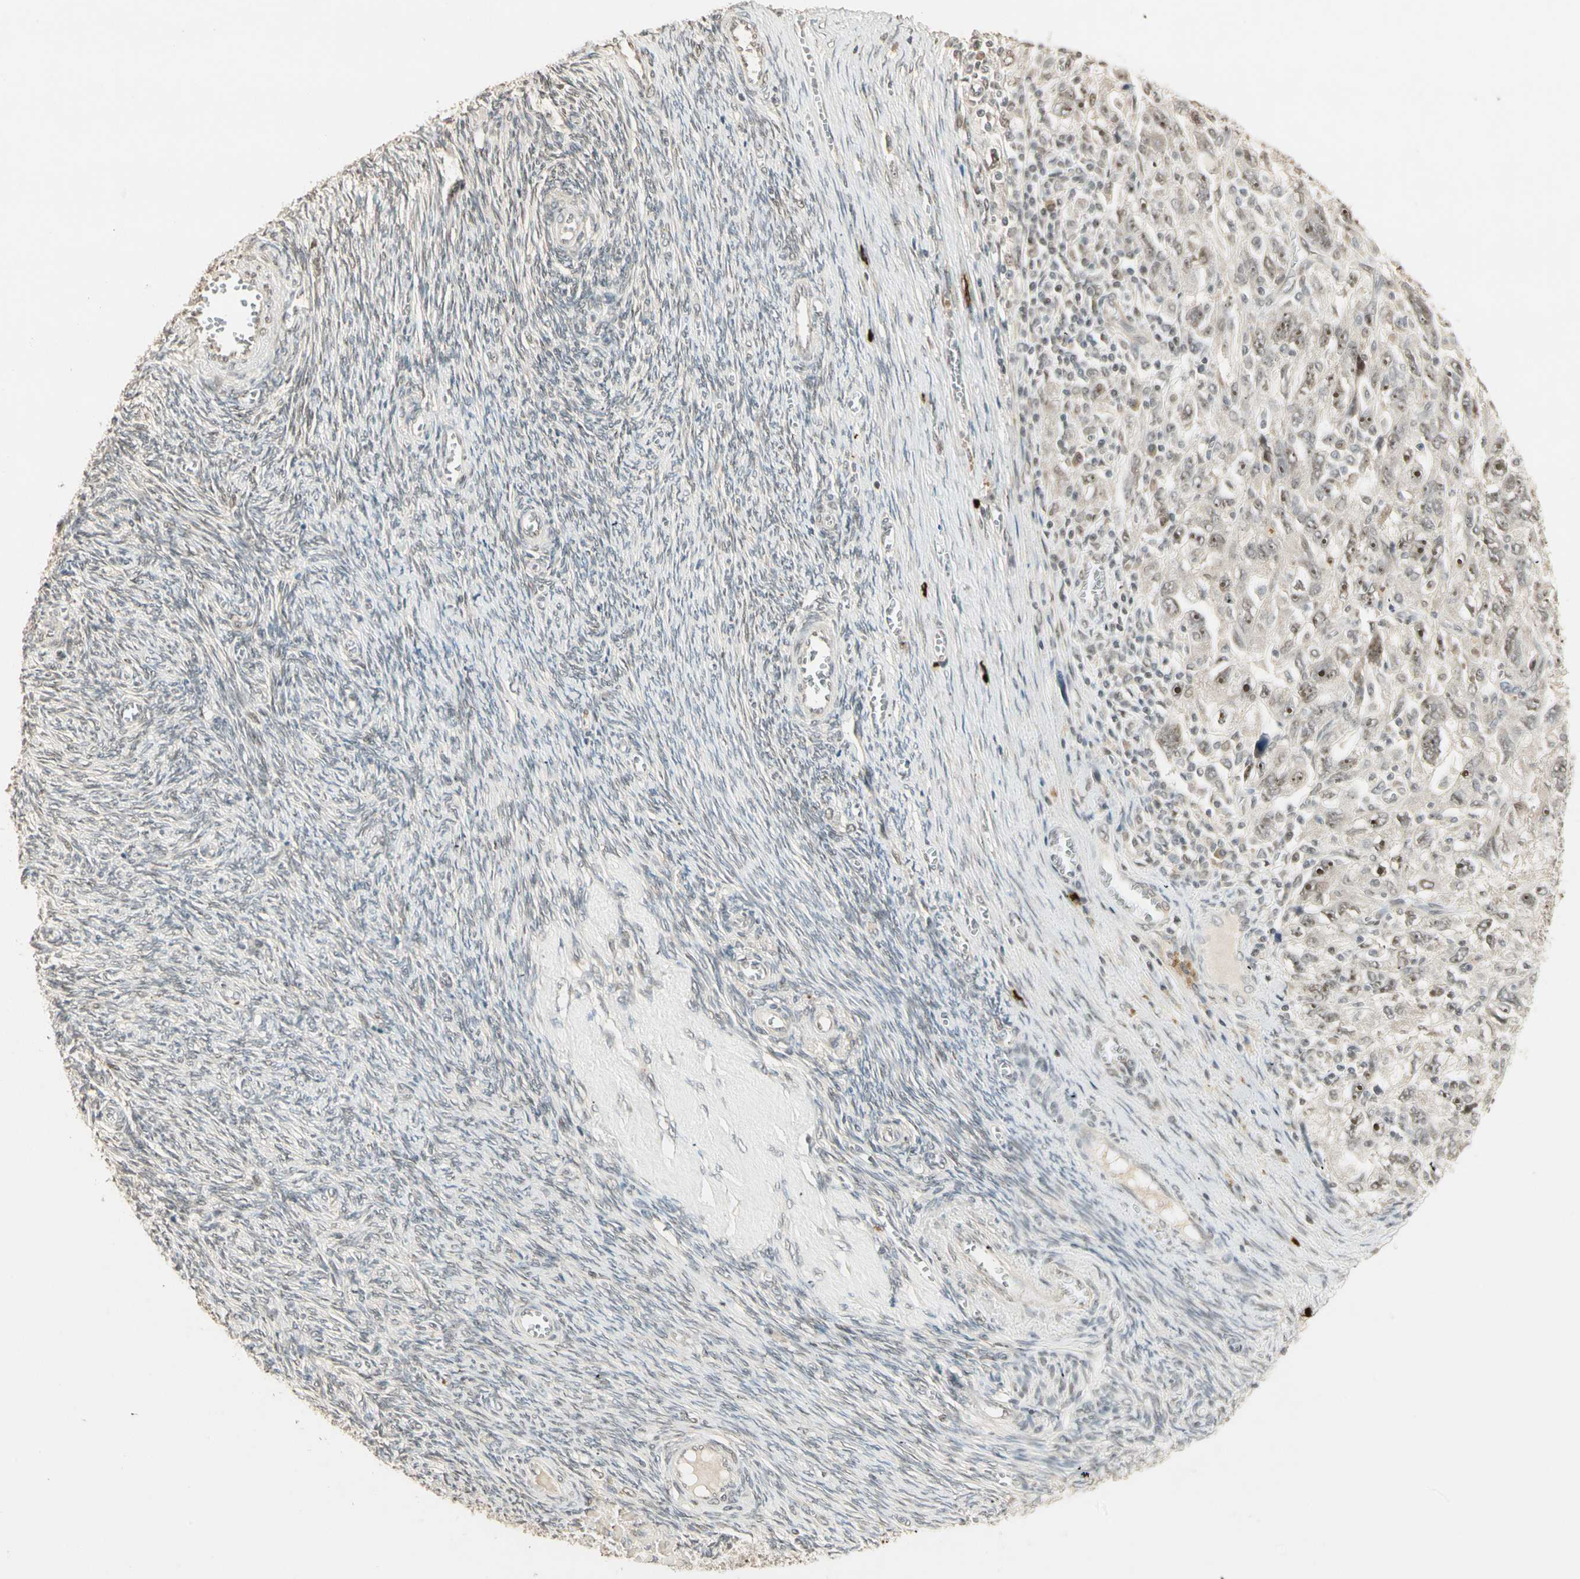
{"staining": {"intensity": "weak", "quantity": ">75%", "location": "nuclear"}, "tissue": "ovarian cancer", "cell_type": "Tumor cells", "image_type": "cancer", "snomed": [{"axis": "morphology", "description": "Carcinoma, NOS"}, {"axis": "morphology", "description": "Cystadenocarcinoma, serous, NOS"}, {"axis": "topography", "description": "Ovary"}], "caption": "This is a micrograph of immunohistochemistry (IHC) staining of serous cystadenocarcinoma (ovarian), which shows weak positivity in the nuclear of tumor cells.", "gene": "ETV4", "patient": {"sex": "female", "age": 69}}